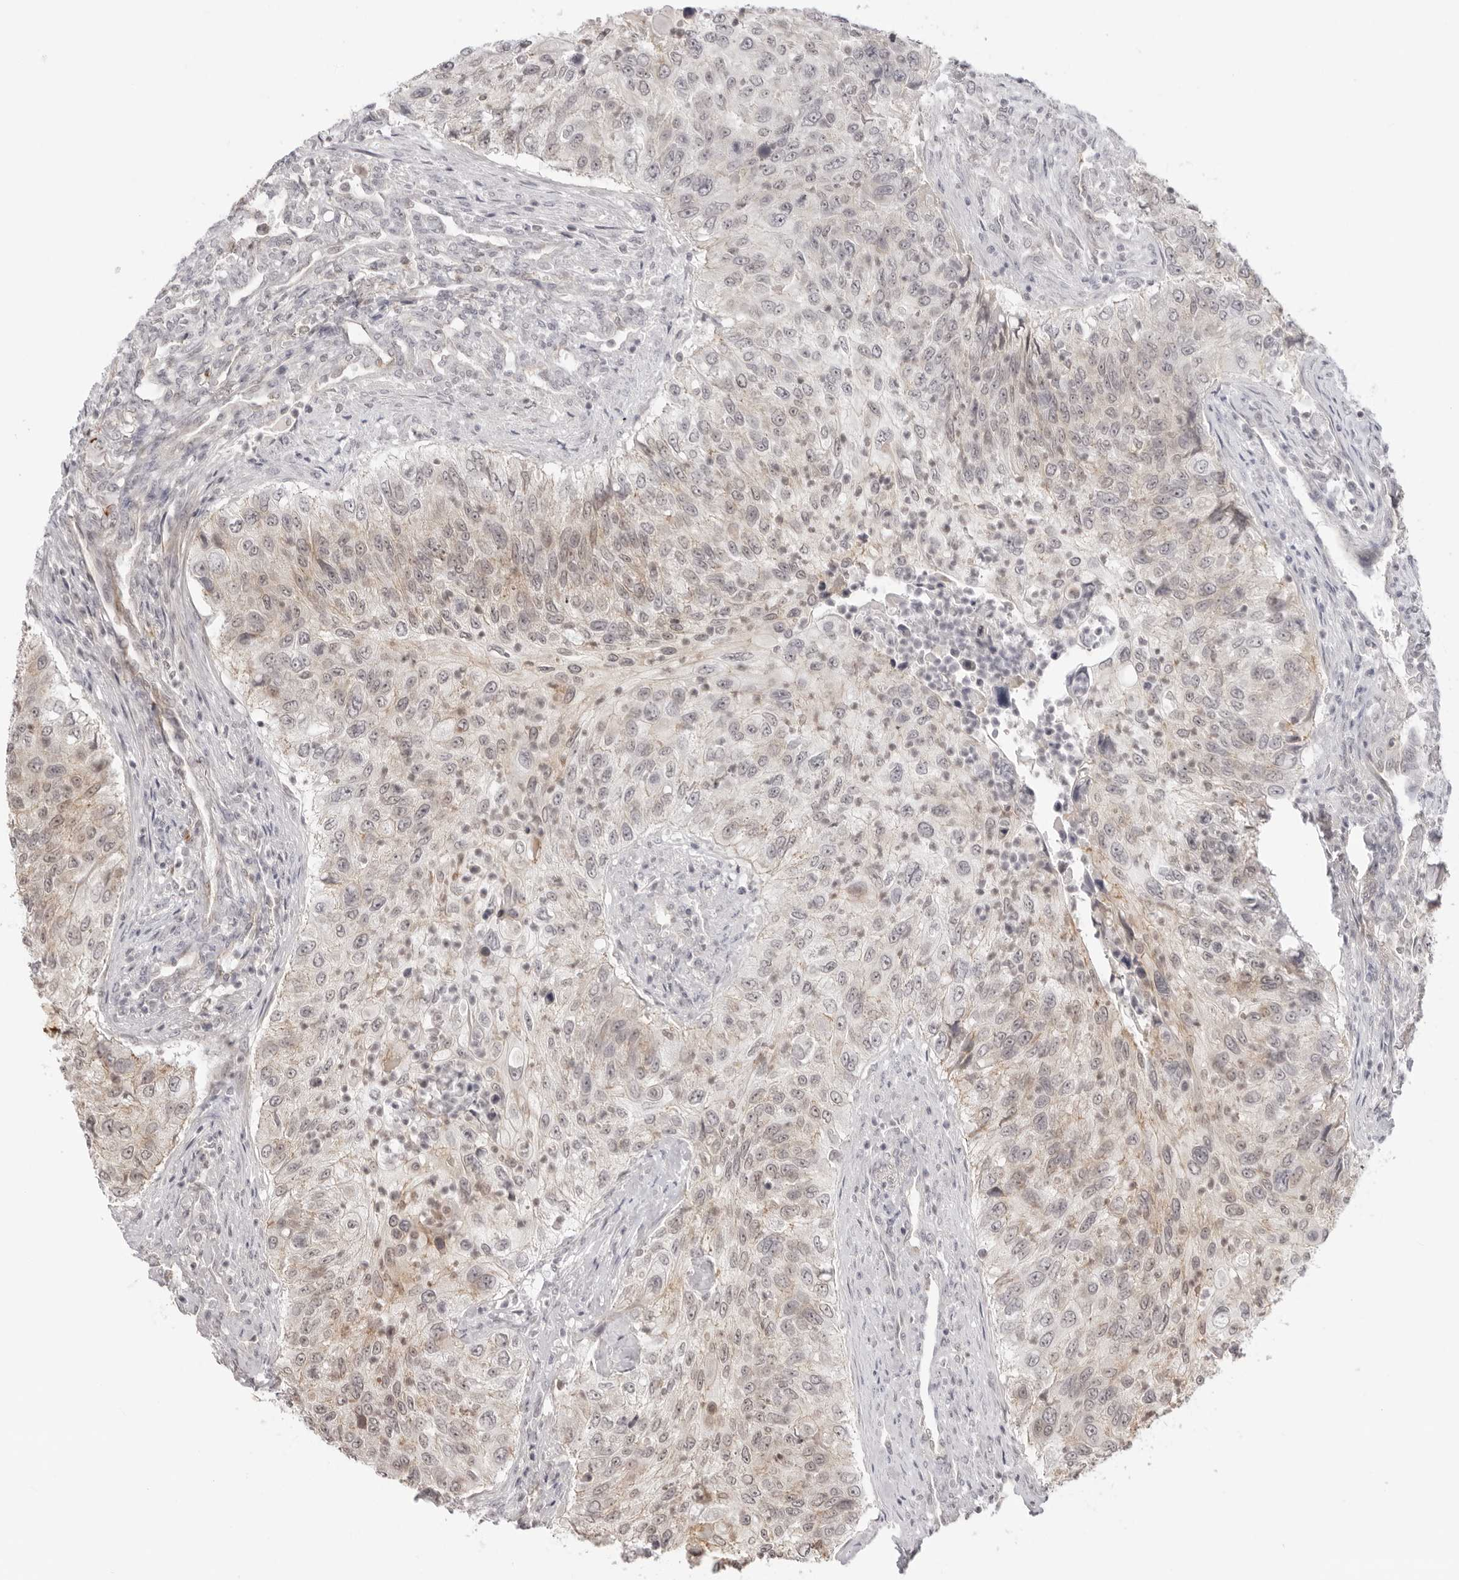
{"staining": {"intensity": "weak", "quantity": "25%-75%", "location": "cytoplasmic/membranous"}, "tissue": "urothelial cancer", "cell_type": "Tumor cells", "image_type": "cancer", "snomed": [{"axis": "morphology", "description": "Urothelial carcinoma, High grade"}, {"axis": "topography", "description": "Urinary bladder"}], "caption": "Tumor cells exhibit low levels of weak cytoplasmic/membranous expression in about 25%-75% of cells in human high-grade urothelial carcinoma.", "gene": "TRAPPC3", "patient": {"sex": "female", "age": 60}}